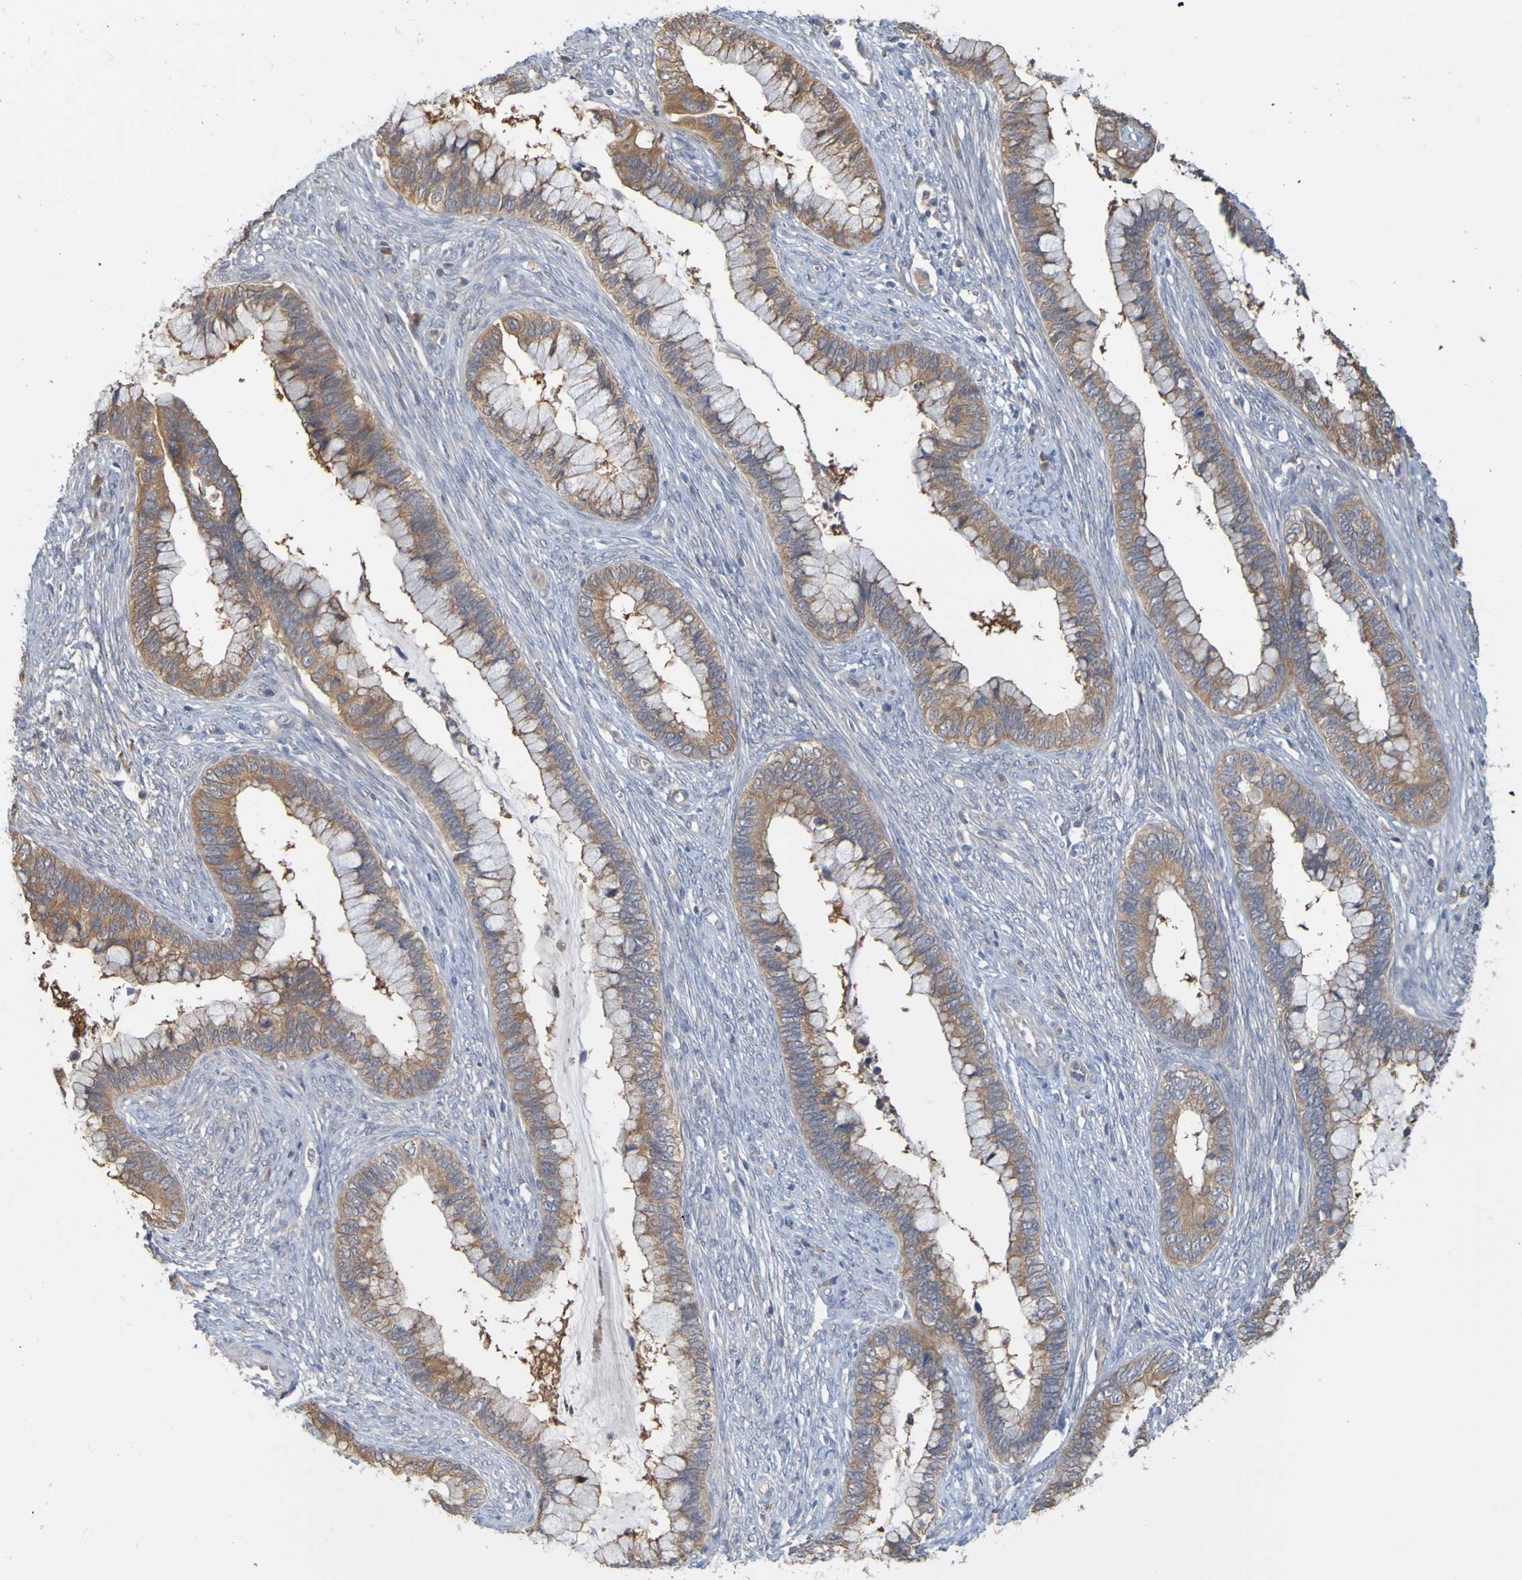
{"staining": {"intensity": "moderate", "quantity": ">75%", "location": "cytoplasmic/membranous"}, "tissue": "cervical cancer", "cell_type": "Tumor cells", "image_type": "cancer", "snomed": [{"axis": "morphology", "description": "Adenocarcinoma, NOS"}, {"axis": "topography", "description": "Cervix"}], "caption": "Protein positivity by IHC displays moderate cytoplasmic/membranous expression in about >75% of tumor cells in adenocarcinoma (cervical).", "gene": "NAV2", "patient": {"sex": "female", "age": 44}}